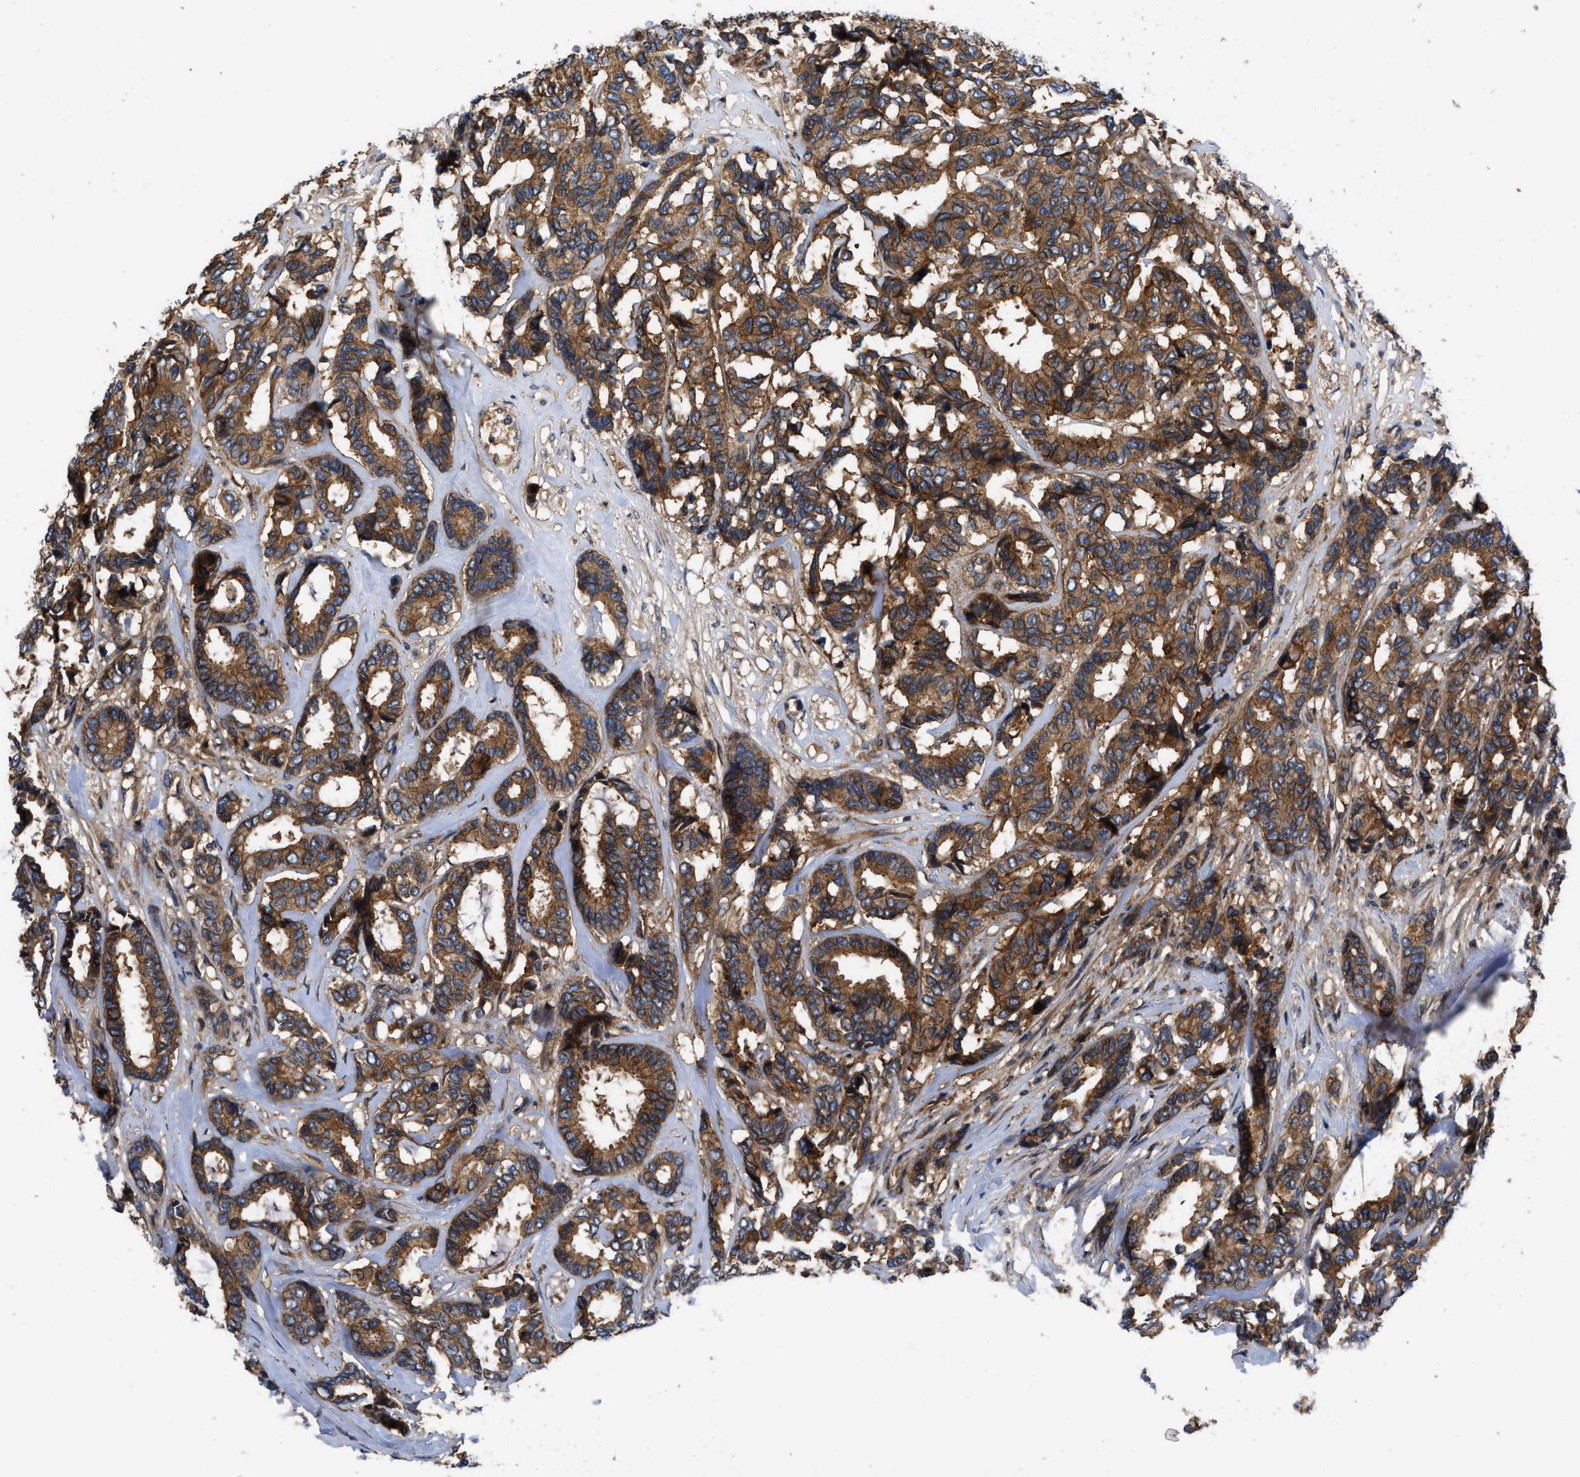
{"staining": {"intensity": "strong", "quantity": ">75%", "location": "cytoplasmic/membranous"}, "tissue": "breast cancer", "cell_type": "Tumor cells", "image_type": "cancer", "snomed": [{"axis": "morphology", "description": "Duct carcinoma"}, {"axis": "topography", "description": "Breast"}], "caption": "Protein expression analysis of human breast invasive ductal carcinoma reveals strong cytoplasmic/membranous staining in about >75% of tumor cells. (DAB IHC, brown staining for protein, blue staining for nuclei).", "gene": "CNNM3", "patient": {"sex": "female", "age": 87}}